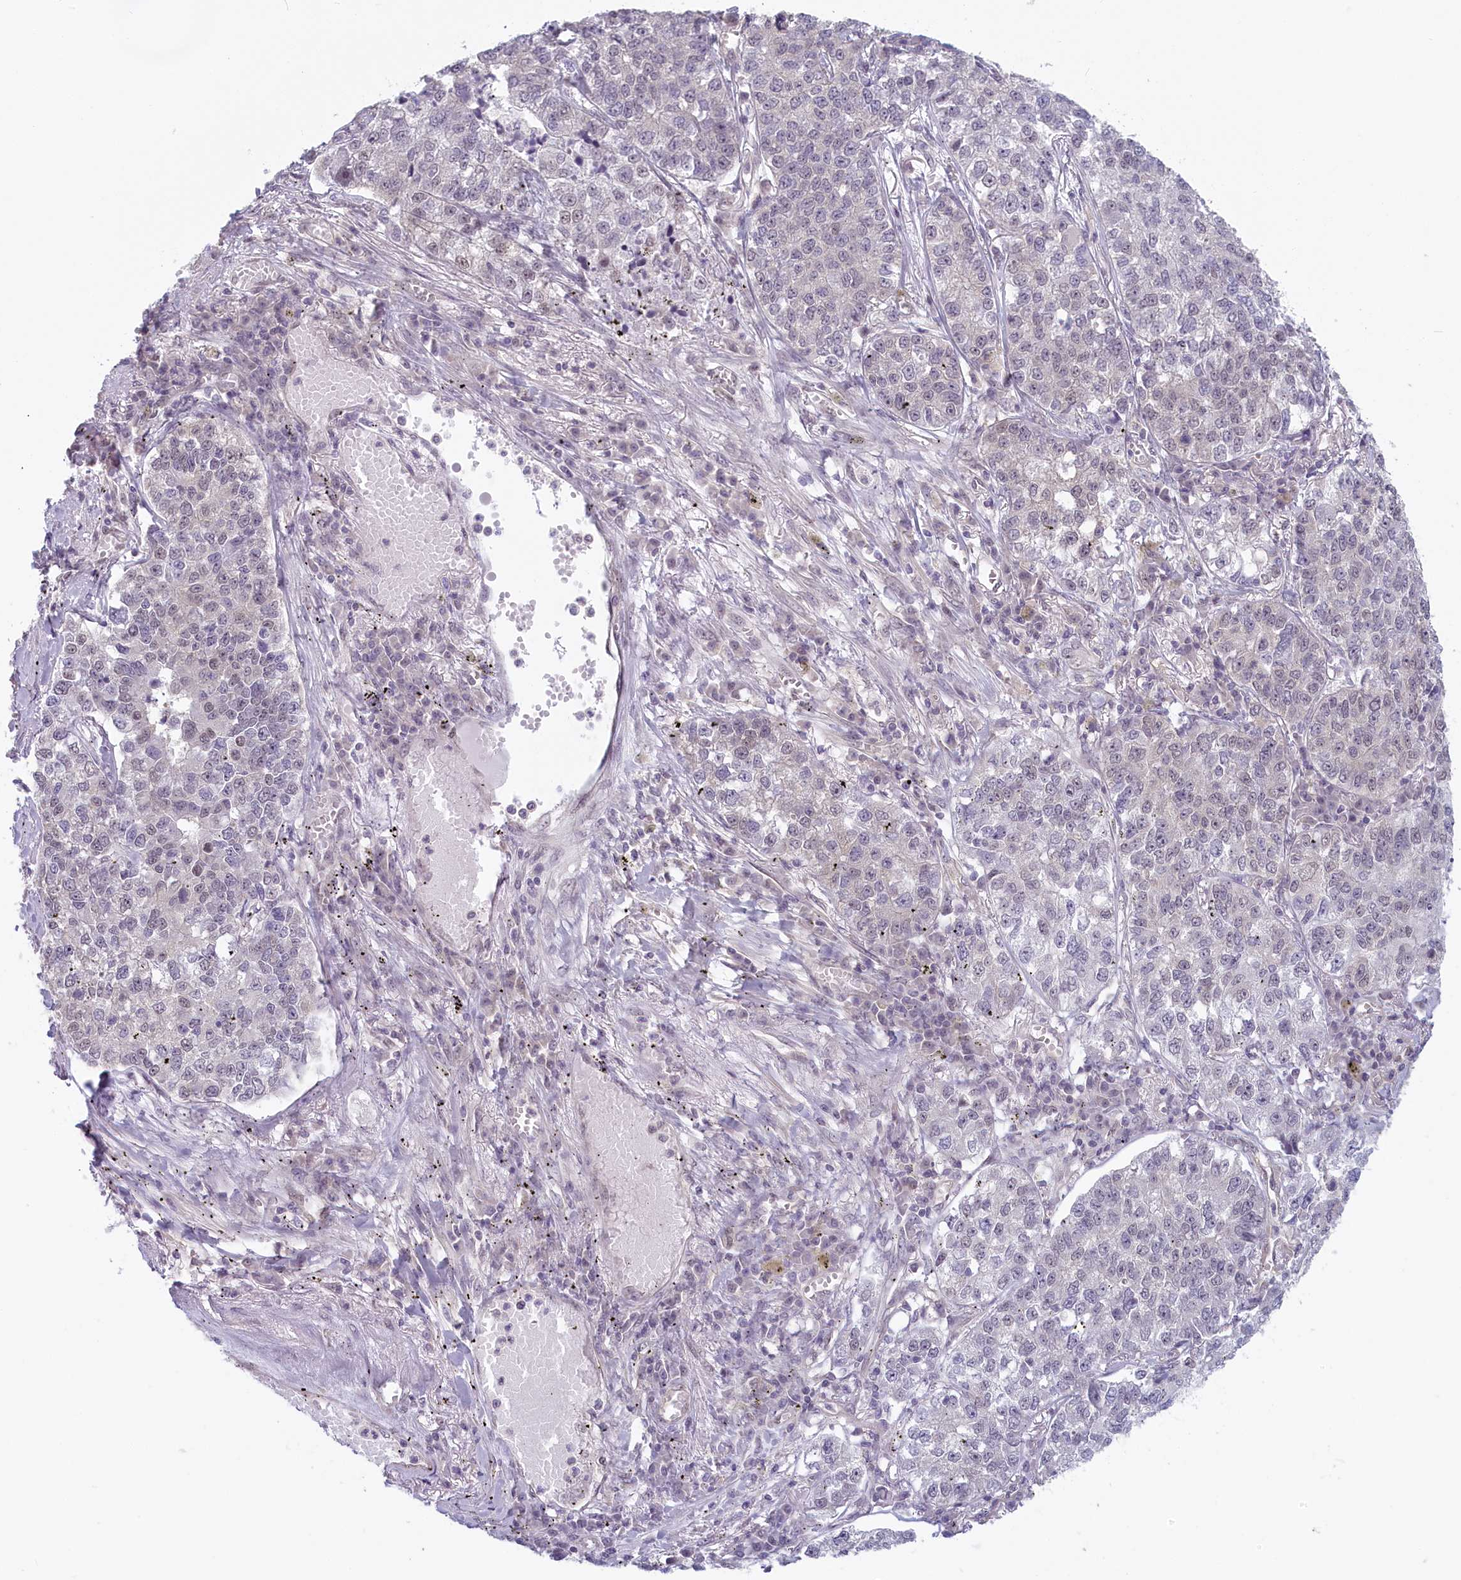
{"staining": {"intensity": "weak", "quantity": "<25%", "location": "nuclear"}, "tissue": "lung cancer", "cell_type": "Tumor cells", "image_type": "cancer", "snomed": [{"axis": "morphology", "description": "Adenocarcinoma, NOS"}, {"axis": "topography", "description": "Lung"}], "caption": "IHC image of neoplastic tissue: lung cancer (adenocarcinoma) stained with DAB (3,3'-diaminobenzidine) exhibits no significant protein positivity in tumor cells.", "gene": "C19orf44", "patient": {"sex": "male", "age": 49}}